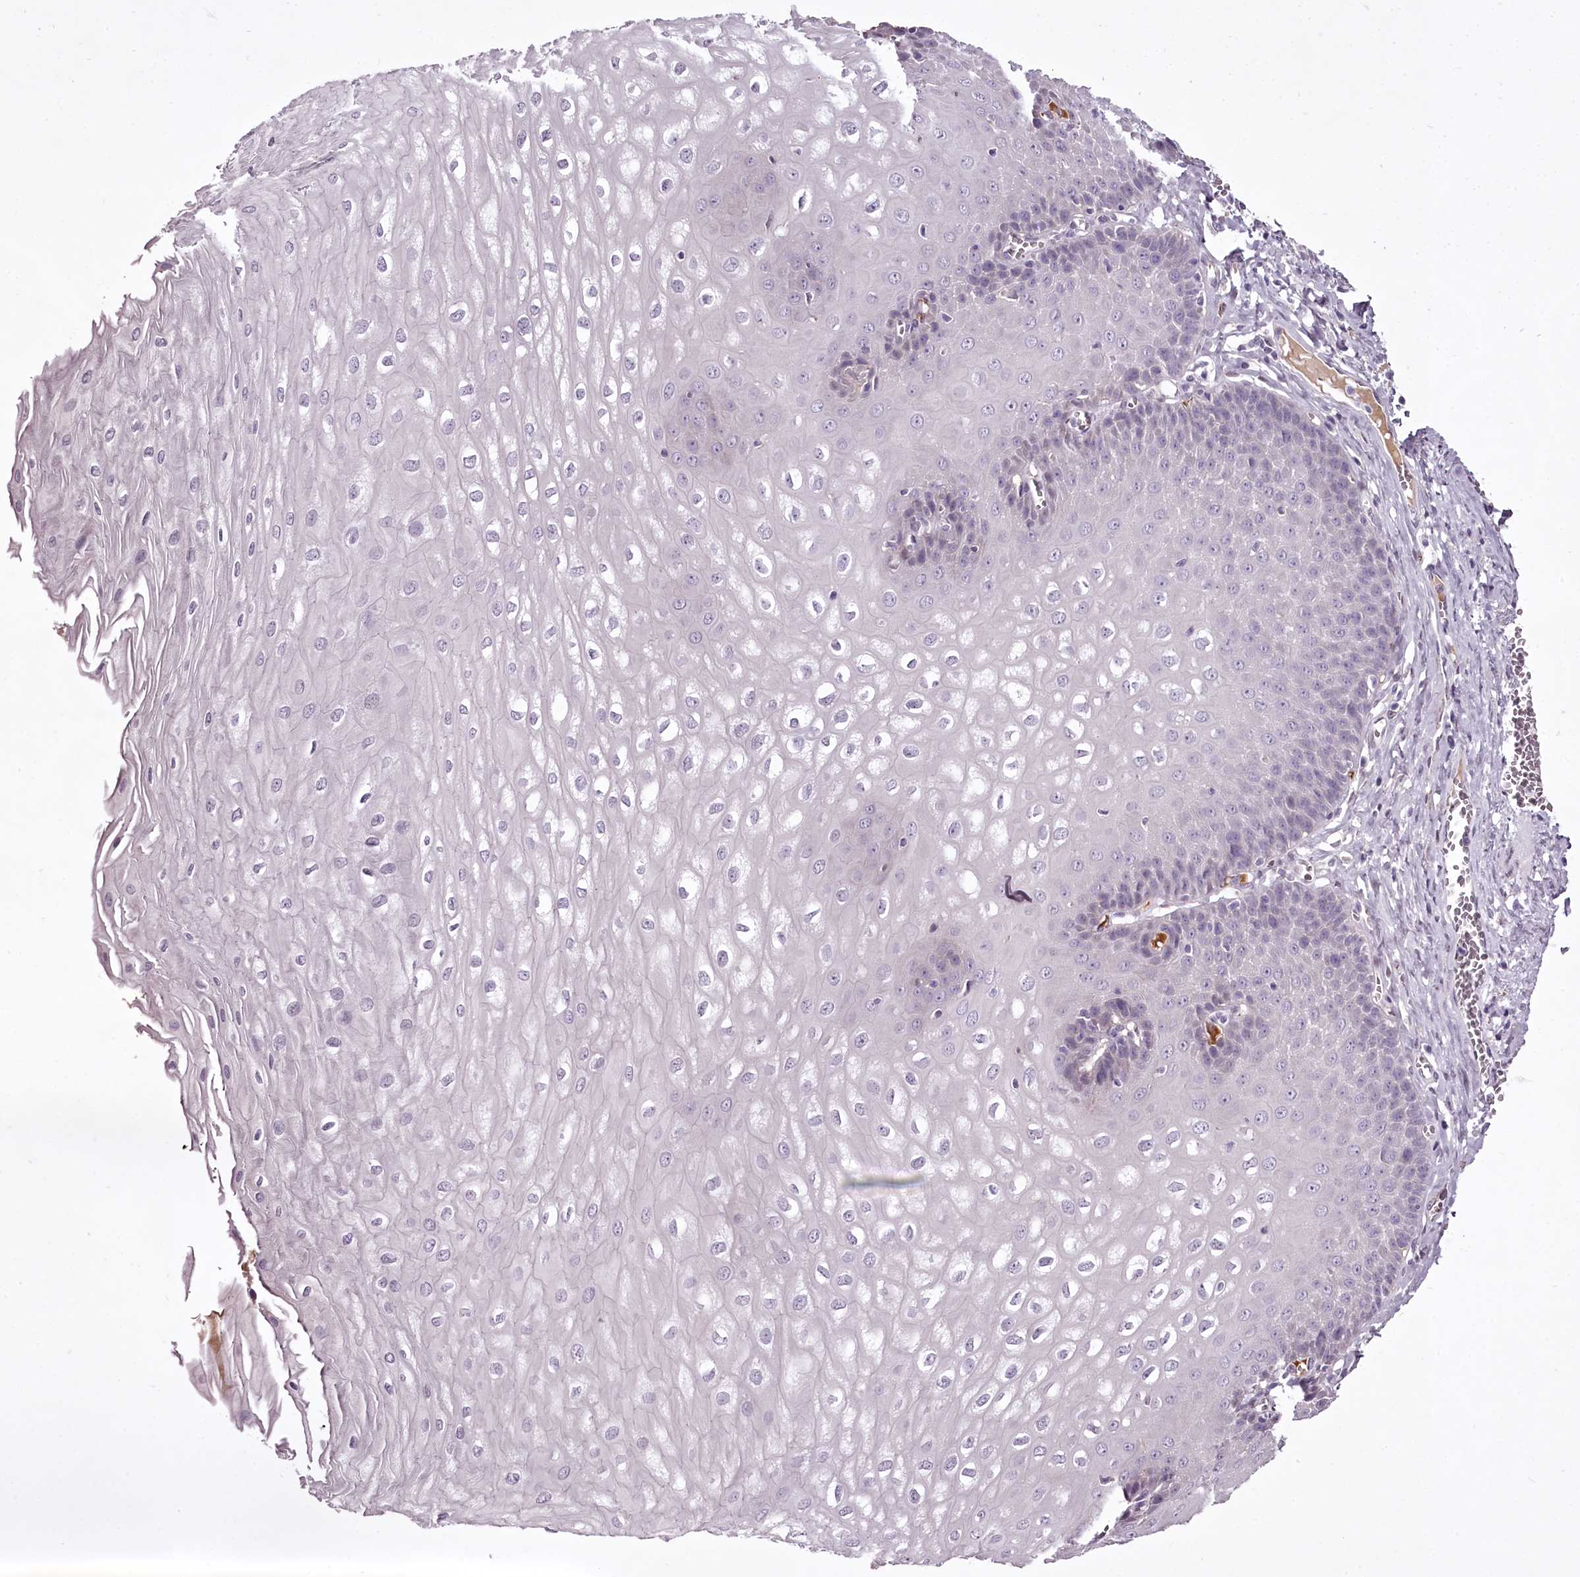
{"staining": {"intensity": "negative", "quantity": "none", "location": "none"}, "tissue": "esophagus", "cell_type": "Squamous epithelial cells", "image_type": "normal", "snomed": [{"axis": "morphology", "description": "Normal tissue, NOS"}, {"axis": "topography", "description": "Esophagus"}], "caption": "Immunohistochemistry photomicrograph of benign esophagus: esophagus stained with DAB shows no significant protein expression in squamous epithelial cells.", "gene": "C1orf56", "patient": {"sex": "male", "age": 60}}